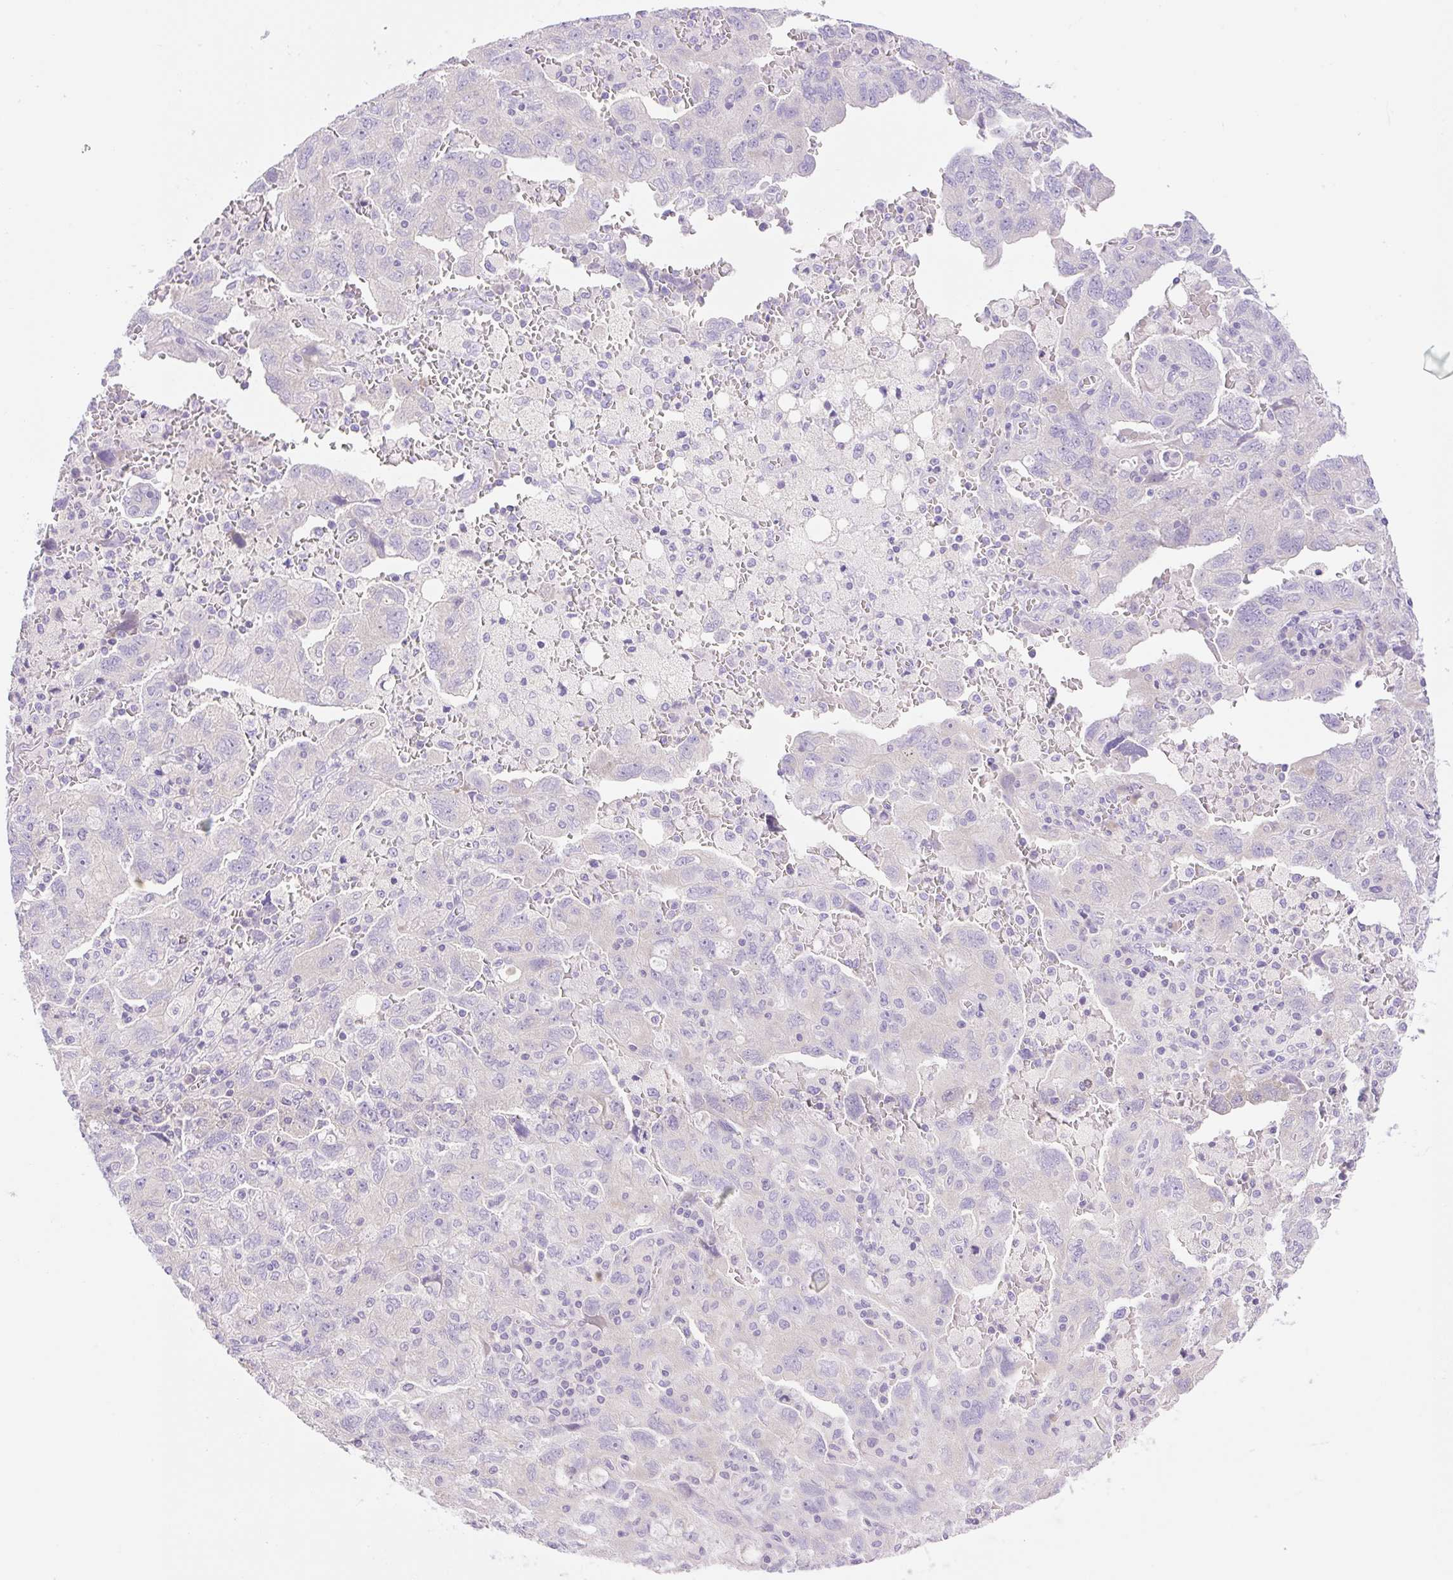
{"staining": {"intensity": "negative", "quantity": "none", "location": "none"}, "tissue": "ovarian cancer", "cell_type": "Tumor cells", "image_type": "cancer", "snomed": [{"axis": "morphology", "description": "Carcinoma, NOS"}, {"axis": "morphology", "description": "Cystadenocarcinoma, serous, NOS"}, {"axis": "topography", "description": "Ovary"}], "caption": "A high-resolution histopathology image shows IHC staining of serous cystadenocarcinoma (ovarian), which exhibits no significant staining in tumor cells.", "gene": "DENND5A", "patient": {"sex": "female", "age": 69}}